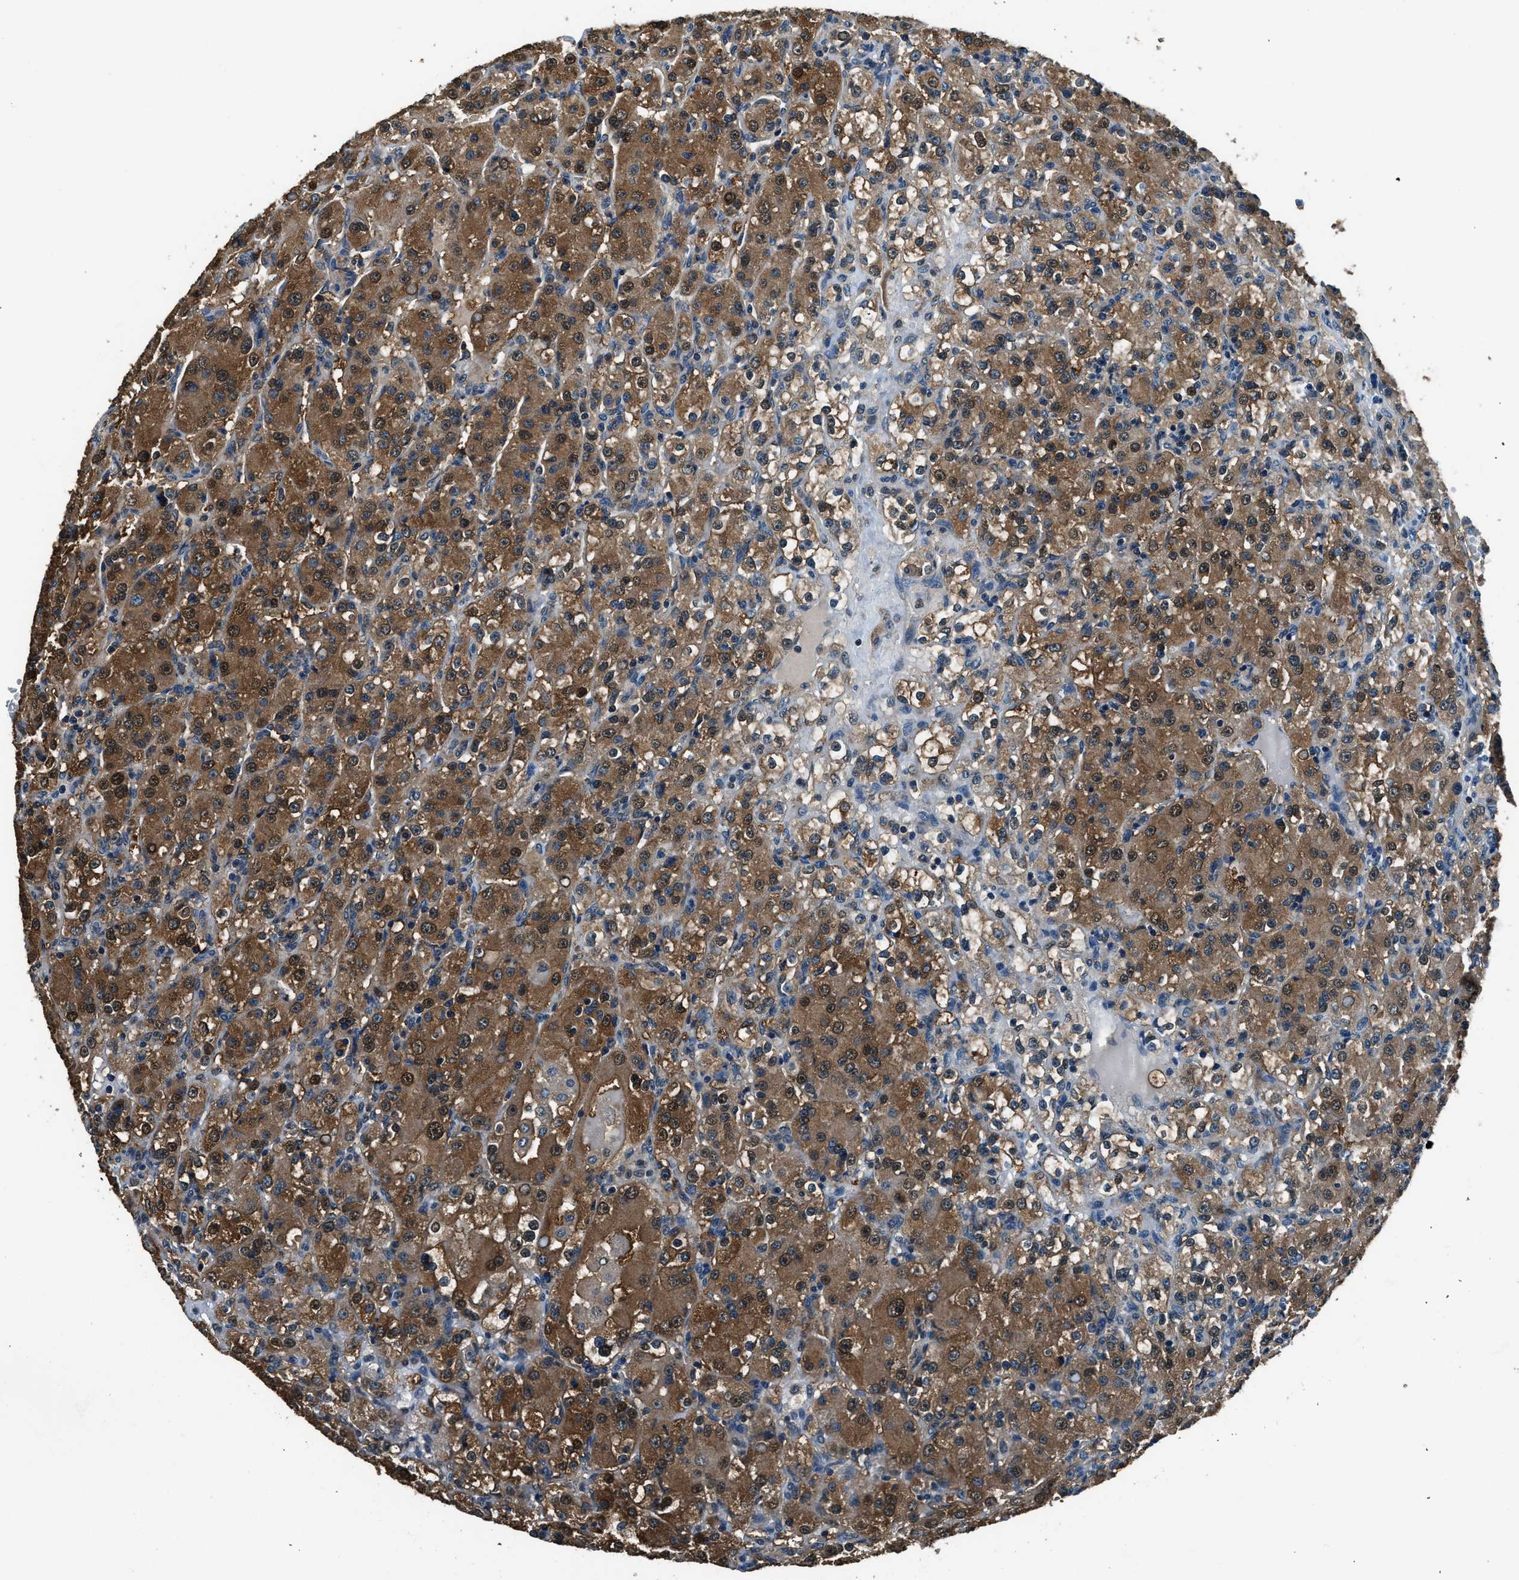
{"staining": {"intensity": "strong", "quantity": ">75%", "location": "cytoplasmic/membranous"}, "tissue": "renal cancer", "cell_type": "Tumor cells", "image_type": "cancer", "snomed": [{"axis": "morphology", "description": "Normal tissue, NOS"}, {"axis": "morphology", "description": "Adenocarcinoma, NOS"}, {"axis": "topography", "description": "Kidney"}], "caption": "The photomicrograph displays a brown stain indicating the presence of a protein in the cytoplasmic/membranous of tumor cells in adenocarcinoma (renal). Using DAB (brown) and hematoxylin (blue) stains, captured at high magnification using brightfield microscopy.", "gene": "ARFGAP2", "patient": {"sex": "male", "age": 61}}